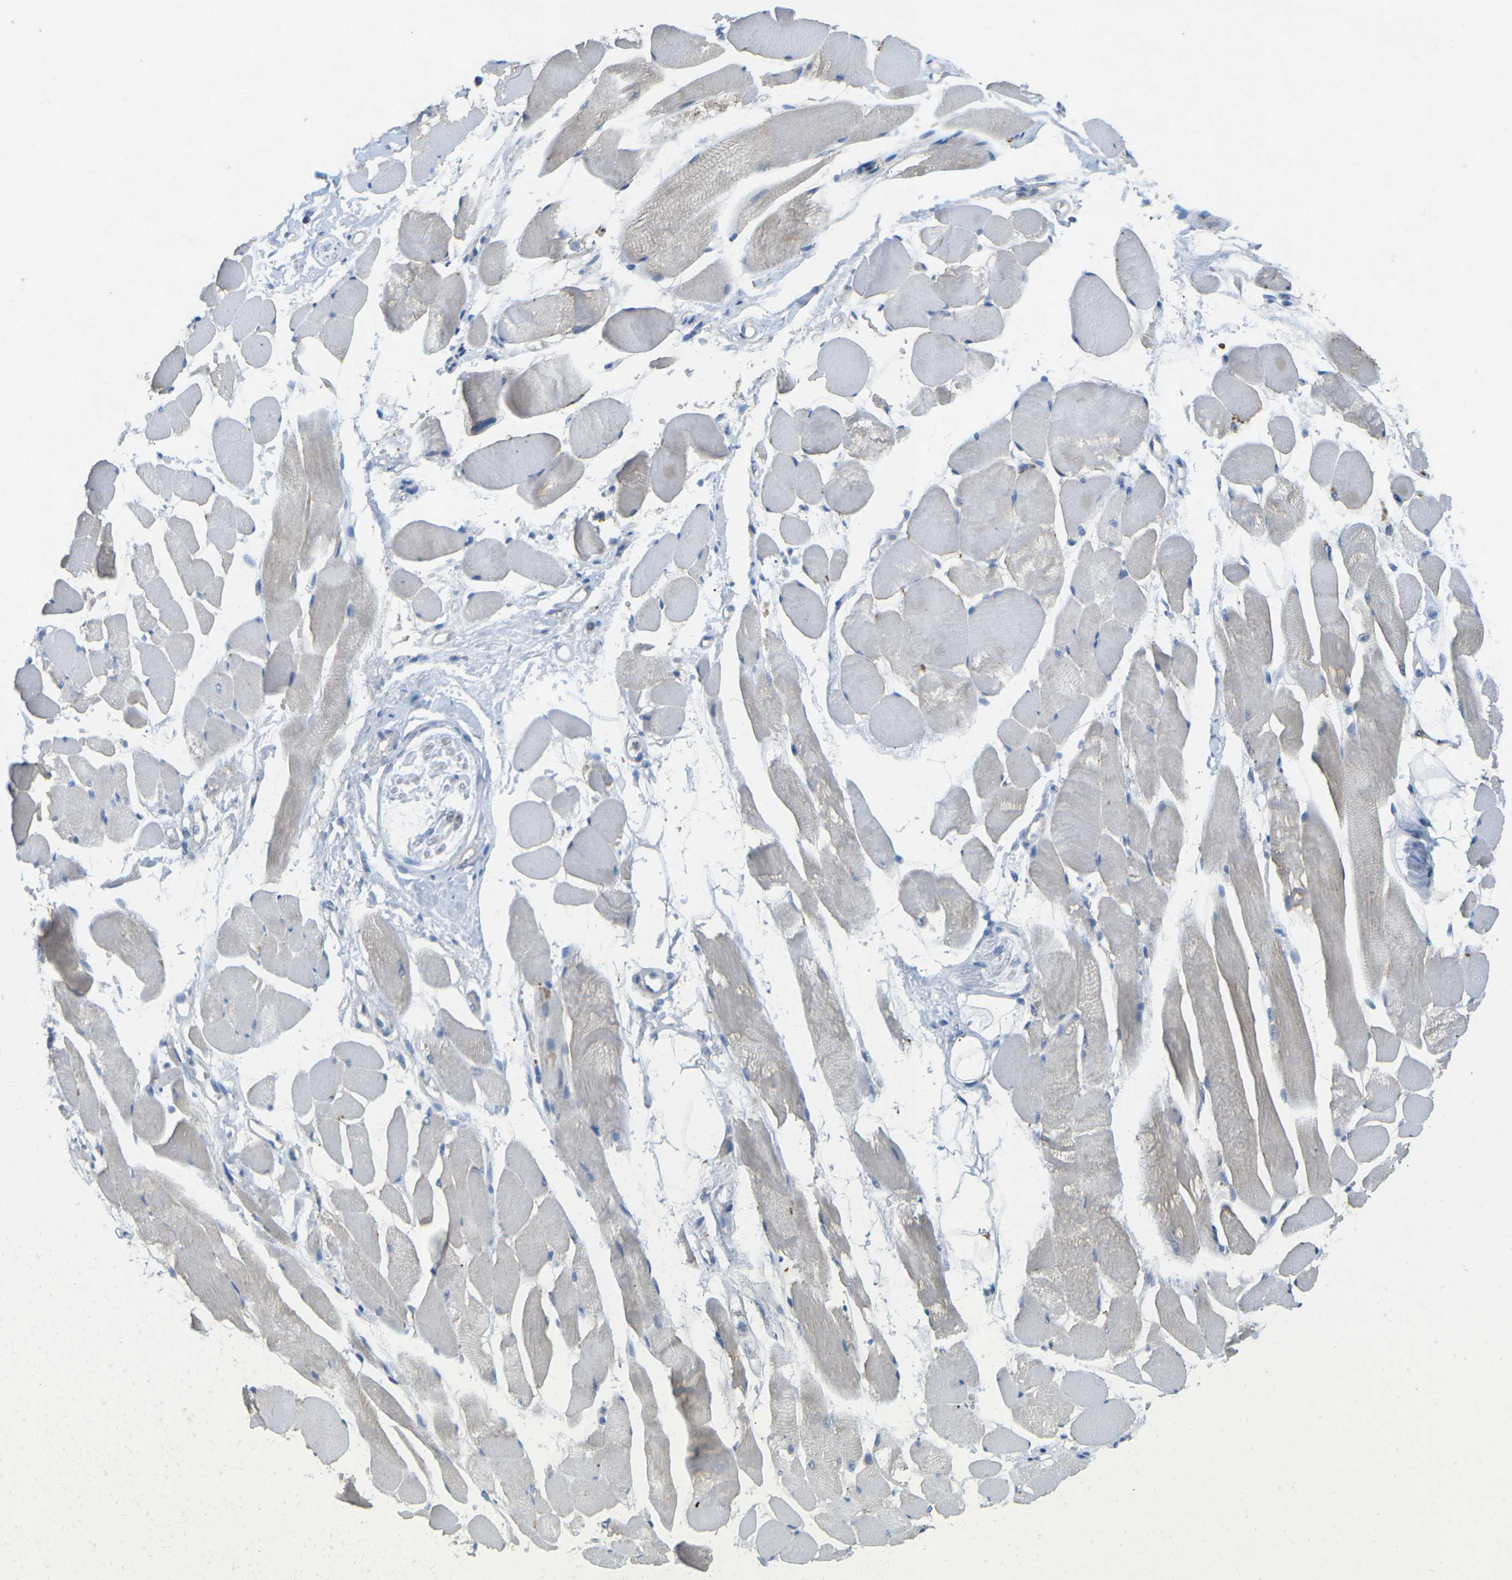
{"staining": {"intensity": "weak", "quantity": "<25%", "location": "cytoplasmic/membranous"}, "tissue": "skeletal muscle", "cell_type": "Myocytes", "image_type": "normal", "snomed": [{"axis": "morphology", "description": "Normal tissue, NOS"}, {"axis": "topography", "description": "Skeletal muscle"}, {"axis": "topography", "description": "Peripheral nerve tissue"}], "caption": "Immunohistochemical staining of normal skeletal muscle displays no significant expression in myocytes. The staining is performed using DAB brown chromogen with nuclei counter-stained in using hematoxylin.", "gene": "CD19", "patient": {"sex": "female", "age": 84}}